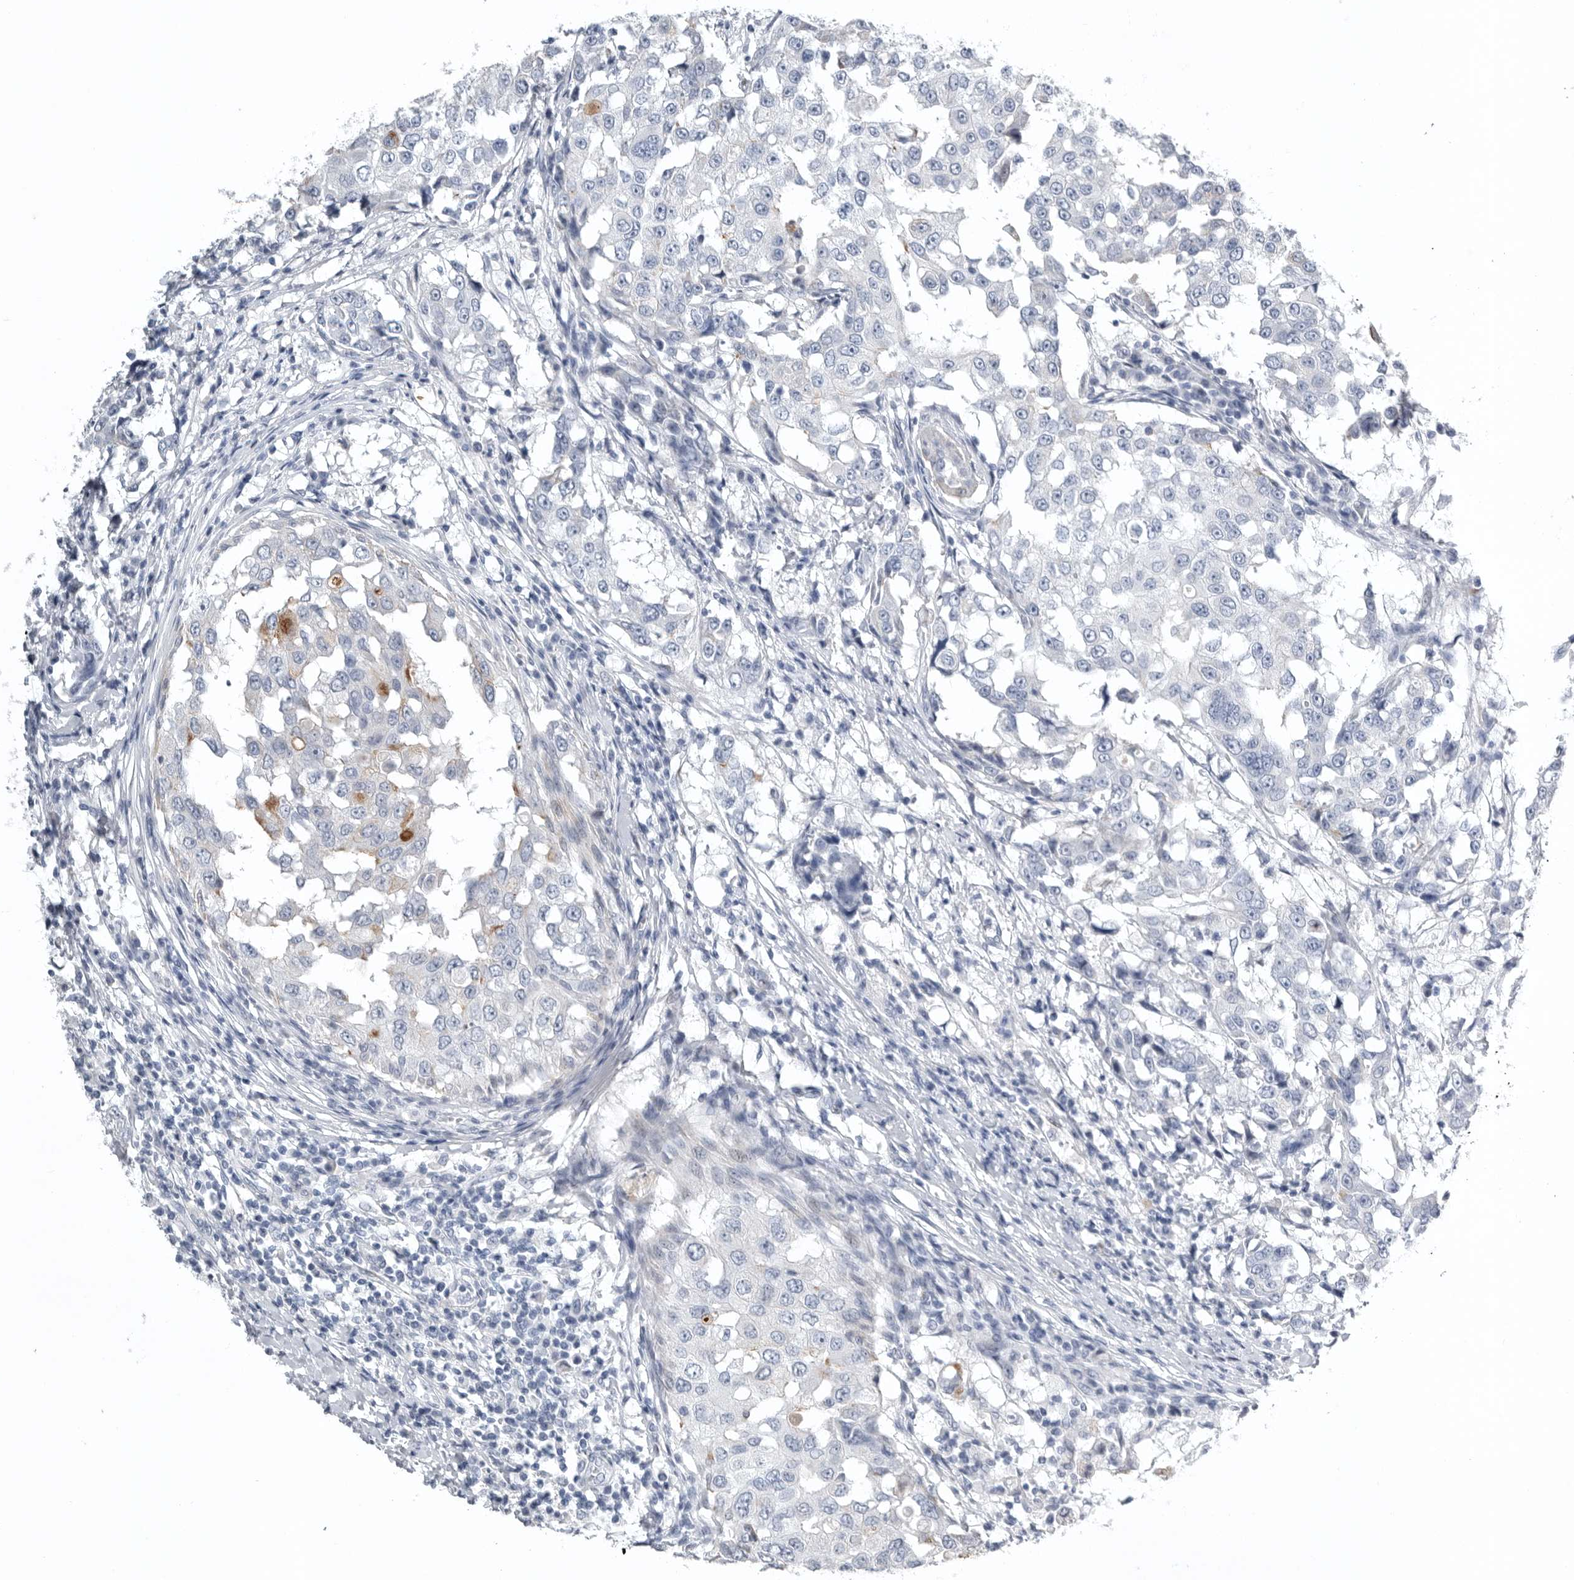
{"staining": {"intensity": "negative", "quantity": "none", "location": "none"}, "tissue": "breast cancer", "cell_type": "Tumor cells", "image_type": "cancer", "snomed": [{"axis": "morphology", "description": "Duct carcinoma"}, {"axis": "topography", "description": "Breast"}], "caption": "This is a micrograph of IHC staining of intraductal carcinoma (breast), which shows no expression in tumor cells.", "gene": "TIMP1", "patient": {"sex": "female", "age": 27}}